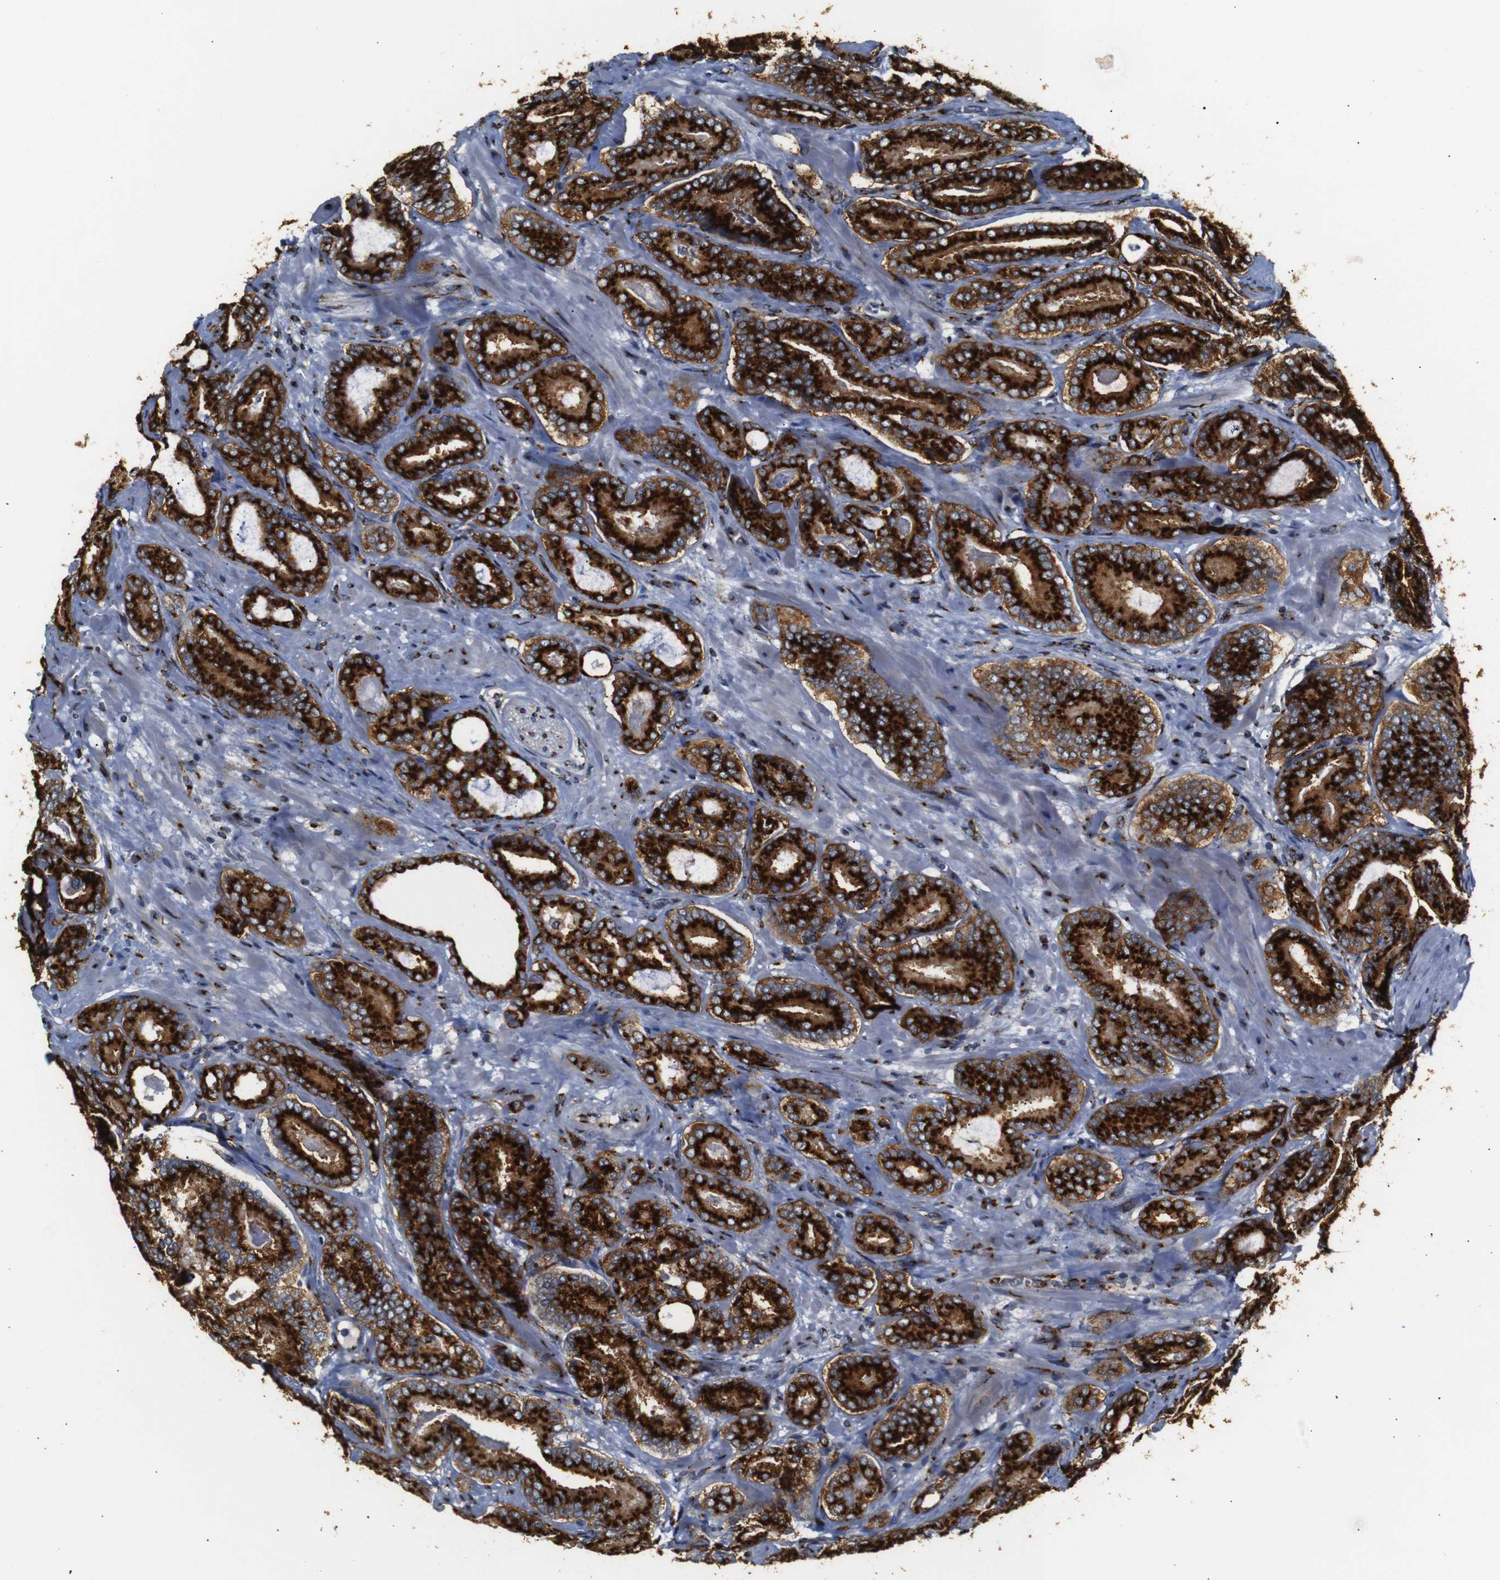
{"staining": {"intensity": "strong", "quantity": ">75%", "location": "cytoplasmic/membranous"}, "tissue": "prostate cancer", "cell_type": "Tumor cells", "image_type": "cancer", "snomed": [{"axis": "morphology", "description": "Adenocarcinoma, High grade"}, {"axis": "topography", "description": "Prostate"}], "caption": "An image of prostate cancer (high-grade adenocarcinoma) stained for a protein shows strong cytoplasmic/membranous brown staining in tumor cells.", "gene": "TGOLN2", "patient": {"sex": "male", "age": 61}}